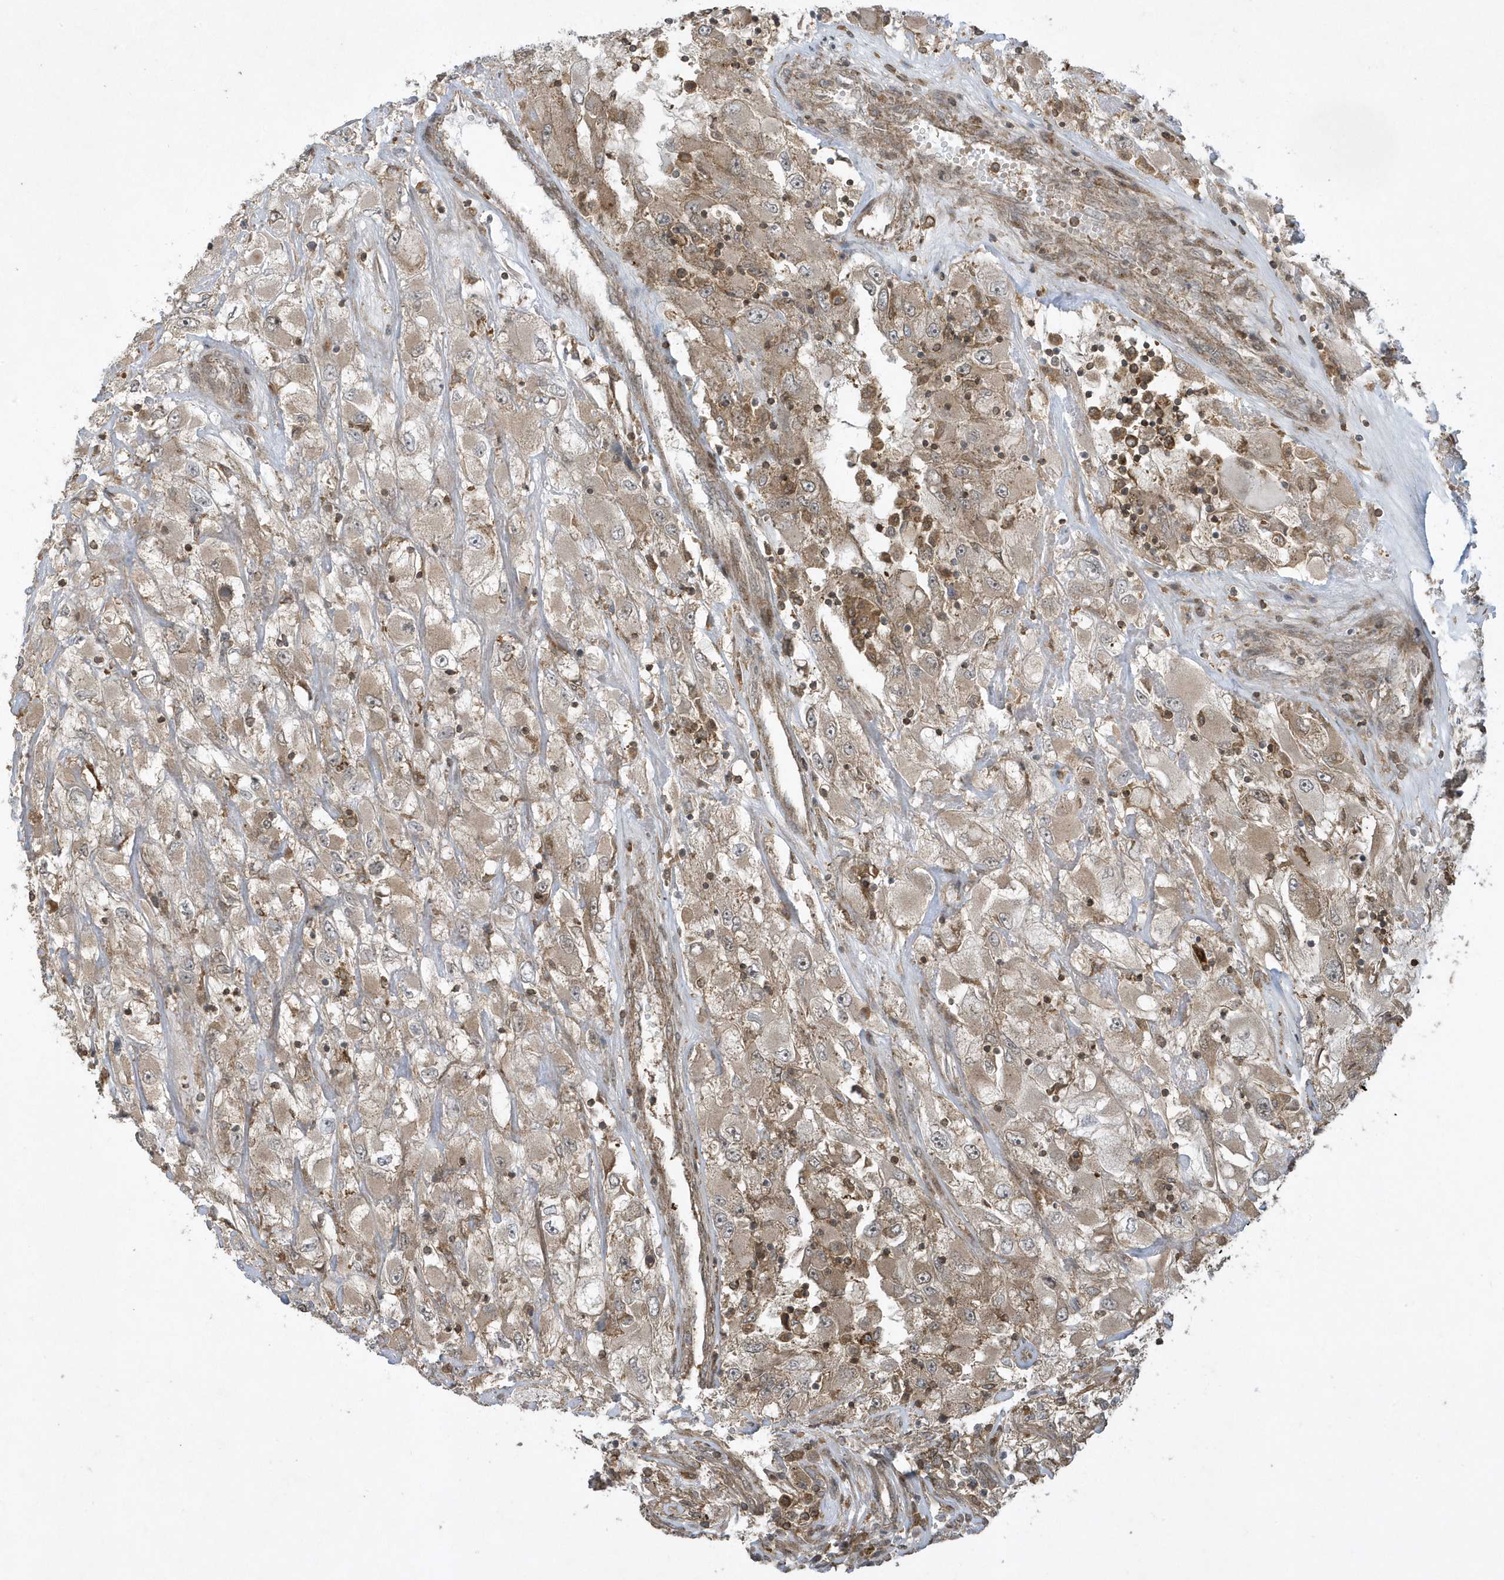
{"staining": {"intensity": "moderate", "quantity": "25%-75%", "location": "cytoplasmic/membranous"}, "tissue": "renal cancer", "cell_type": "Tumor cells", "image_type": "cancer", "snomed": [{"axis": "morphology", "description": "Adenocarcinoma, NOS"}, {"axis": "topography", "description": "Kidney"}], "caption": "The micrograph reveals a brown stain indicating the presence of a protein in the cytoplasmic/membranous of tumor cells in renal adenocarcinoma. (Stains: DAB in brown, nuclei in blue, Microscopy: brightfield microscopy at high magnification).", "gene": "STAMBP", "patient": {"sex": "female", "age": 52}}